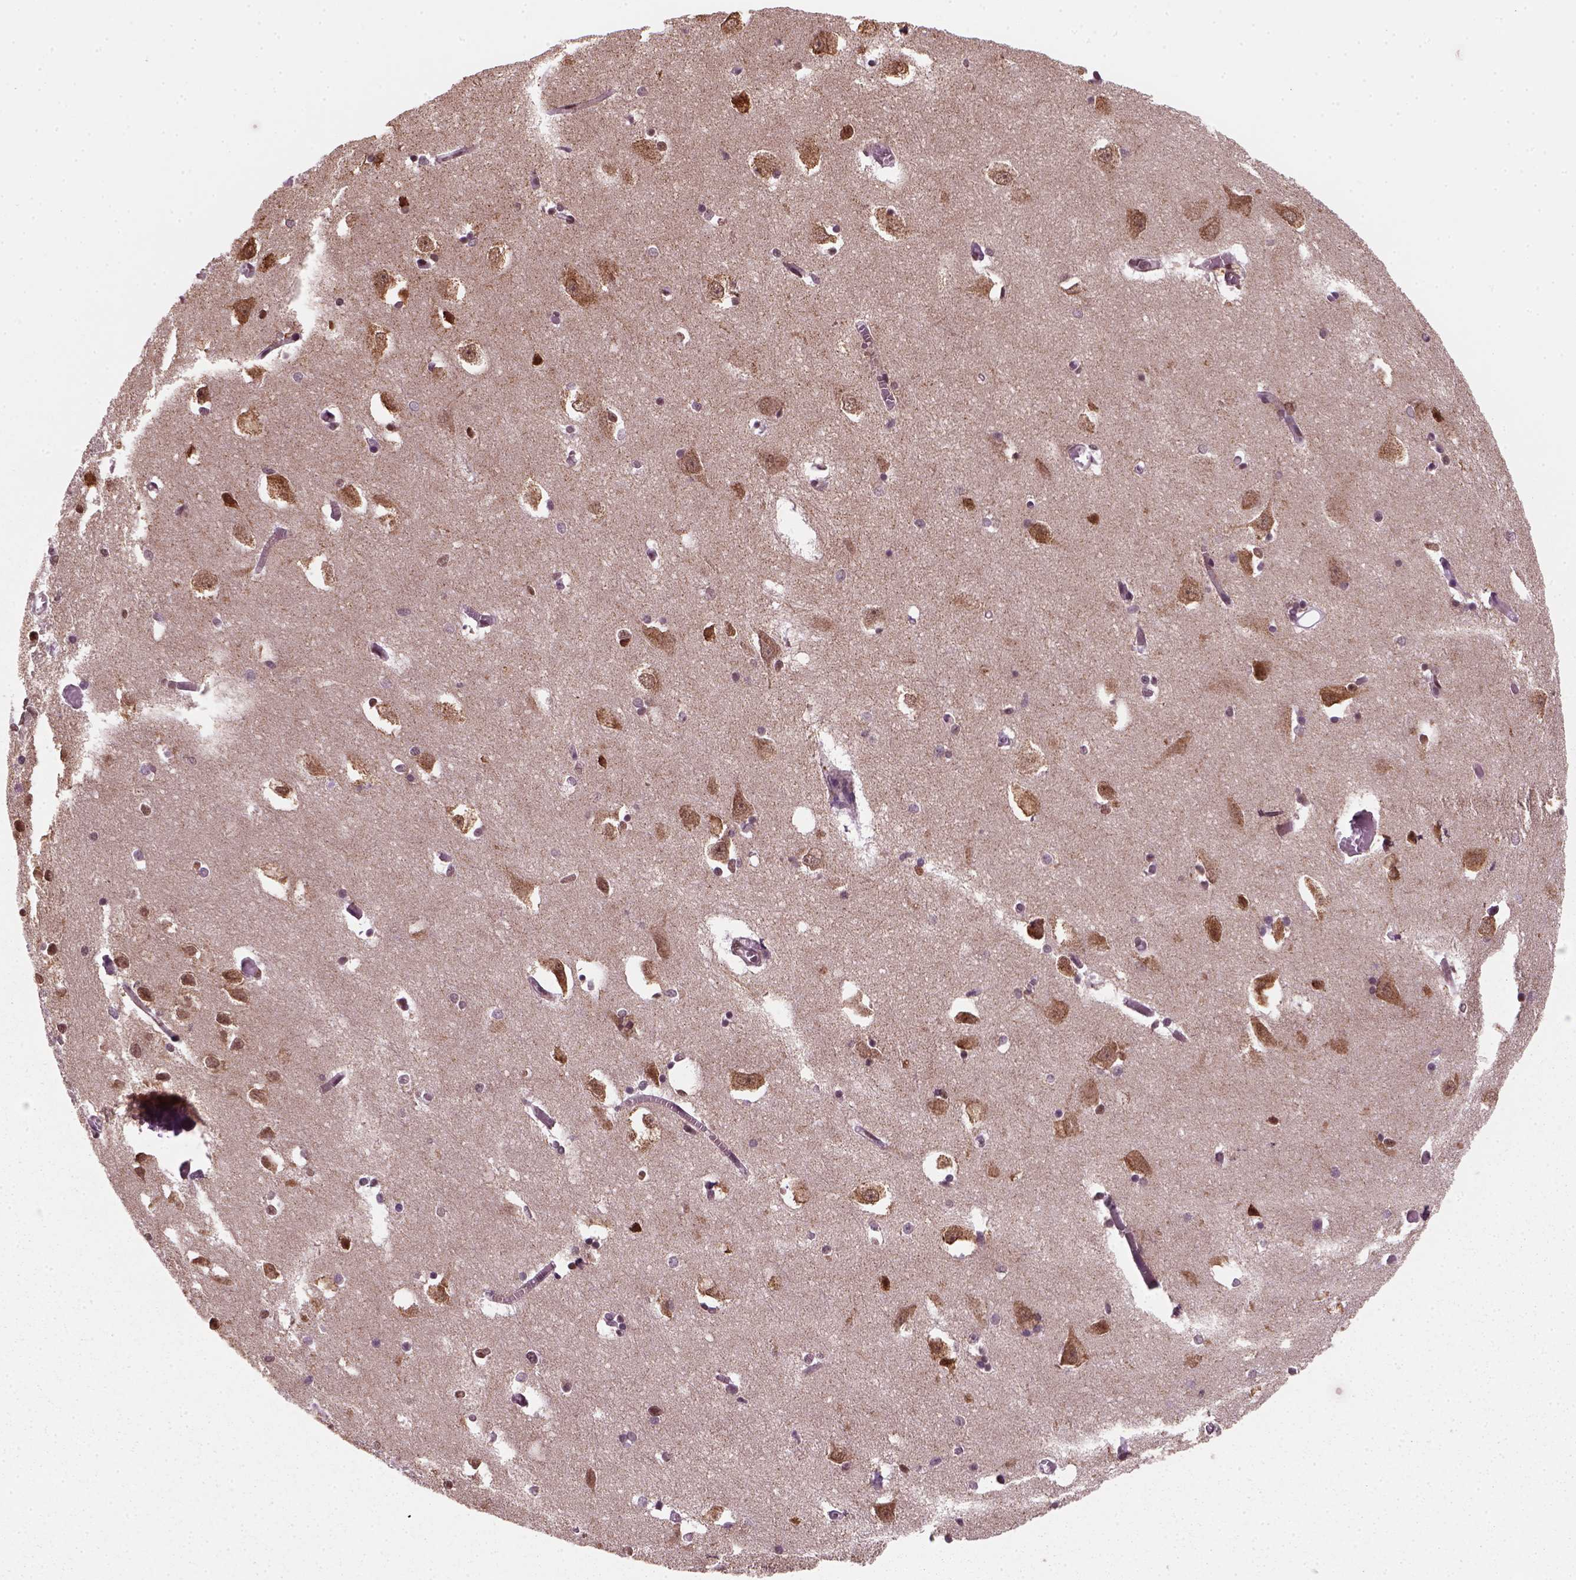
{"staining": {"intensity": "moderate", "quantity": "<25%", "location": "nuclear"}, "tissue": "caudate", "cell_type": "Glial cells", "image_type": "normal", "snomed": [{"axis": "morphology", "description": "Normal tissue, NOS"}, {"axis": "topography", "description": "Lateral ventricle wall"}, {"axis": "topography", "description": "Hippocampus"}], "caption": "DAB (3,3'-diaminobenzidine) immunohistochemical staining of normal human caudate exhibits moderate nuclear protein positivity in about <25% of glial cells.", "gene": "NUDT9", "patient": {"sex": "female", "age": 63}}